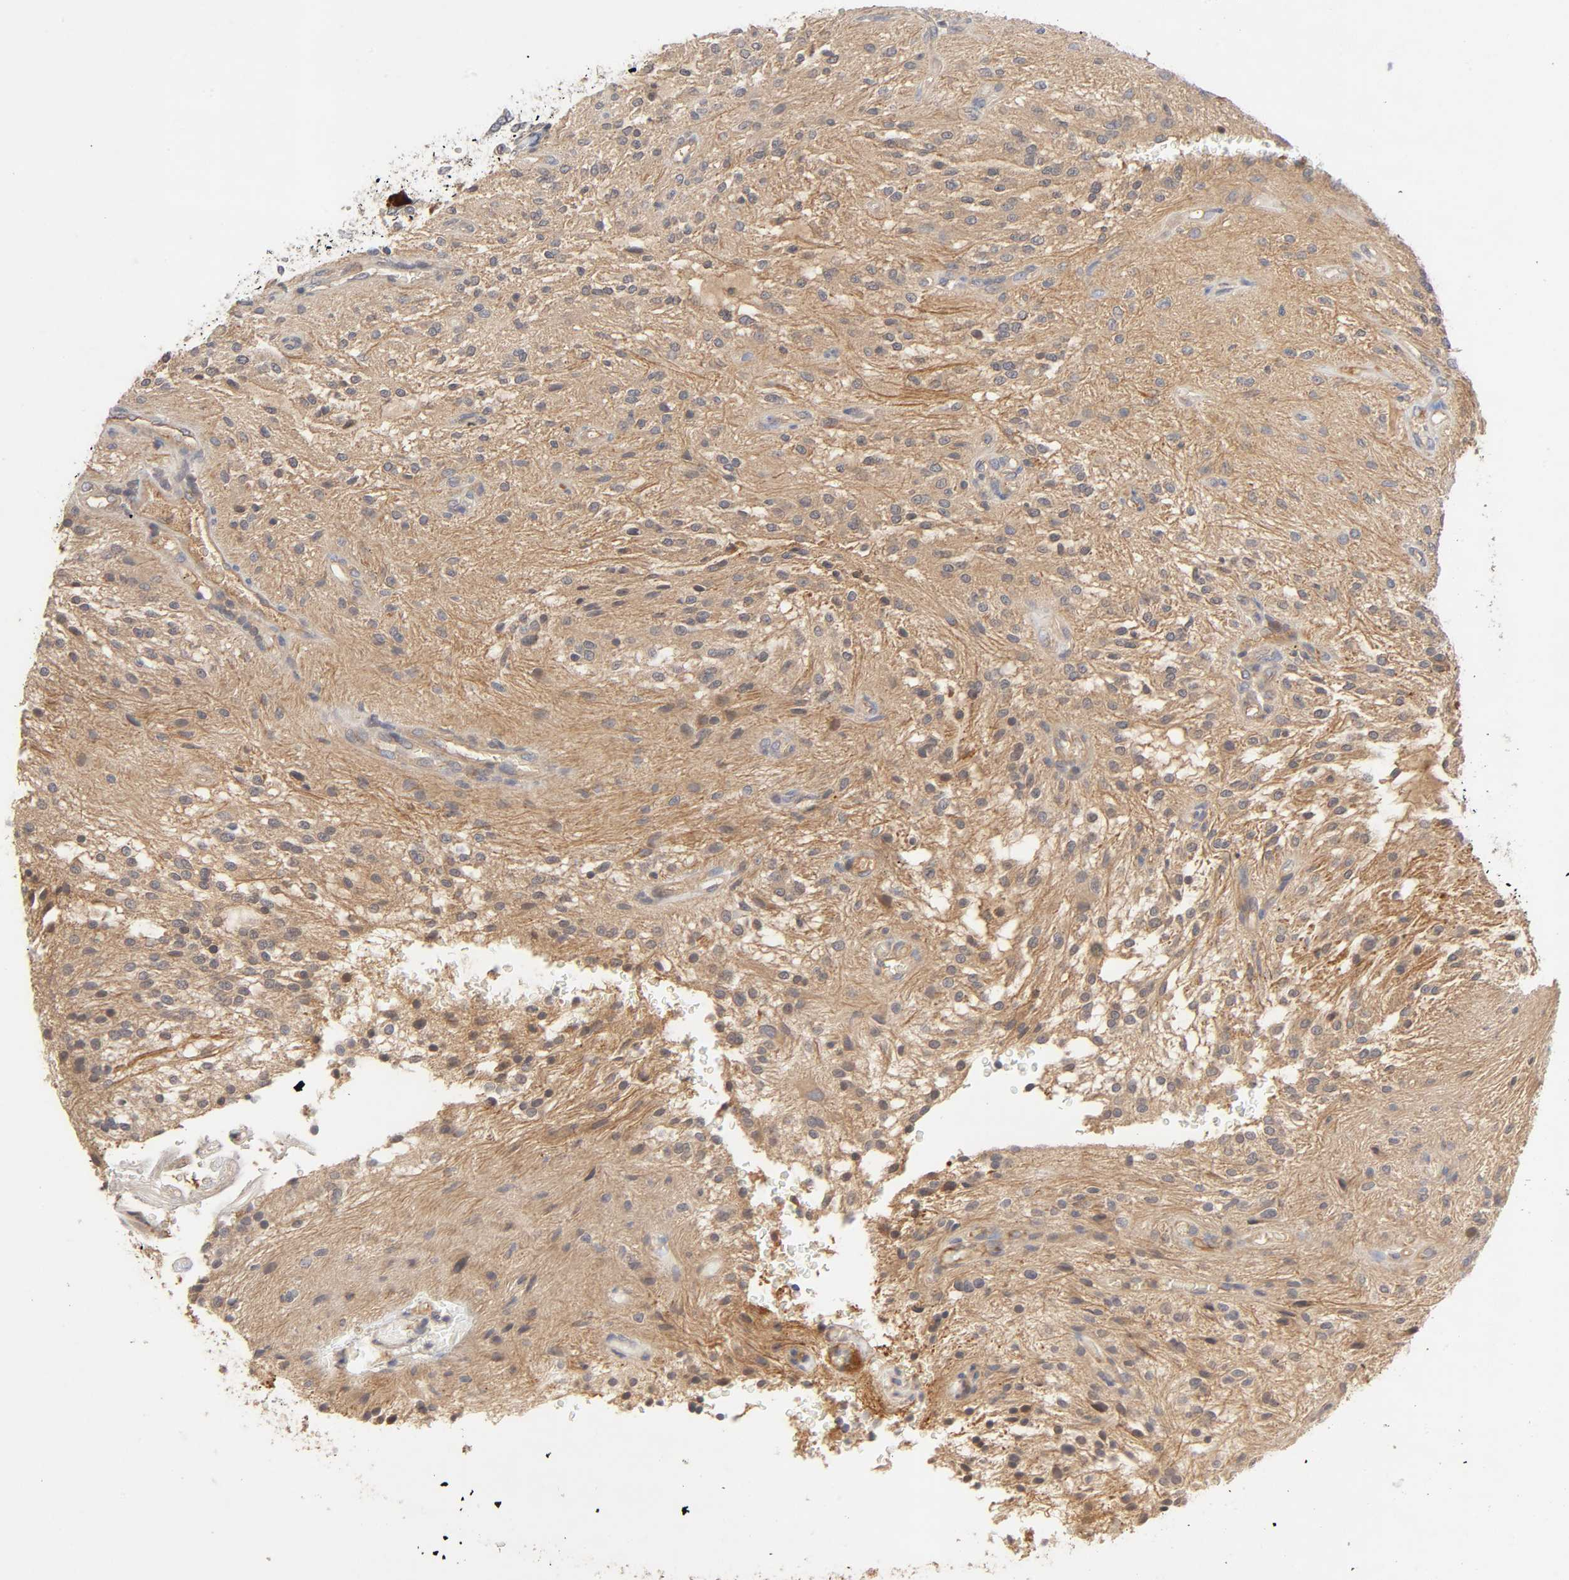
{"staining": {"intensity": "moderate", "quantity": ">75%", "location": "cytoplasmic/membranous,nuclear"}, "tissue": "glioma", "cell_type": "Tumor cells", "image_type": "cancer", "snomed": [{"axis": "morphology", "description": "Glioma, malignant, NOS"}, {"axis": "topography", "description": "Cerebellum"}], "caption": "Immunohistochemistry photomicrograph of neoplastic tissue: glioma stained using IHC displays medium levels of moderate protein expression localized specifically in the cytoplasmic/membranous and nuclear of tumor cells, appearing as a cytoplasmic/membranous and nuclear brown color.", "gene": "CPB2", "patient": {"sex": "female", "age": 10}}